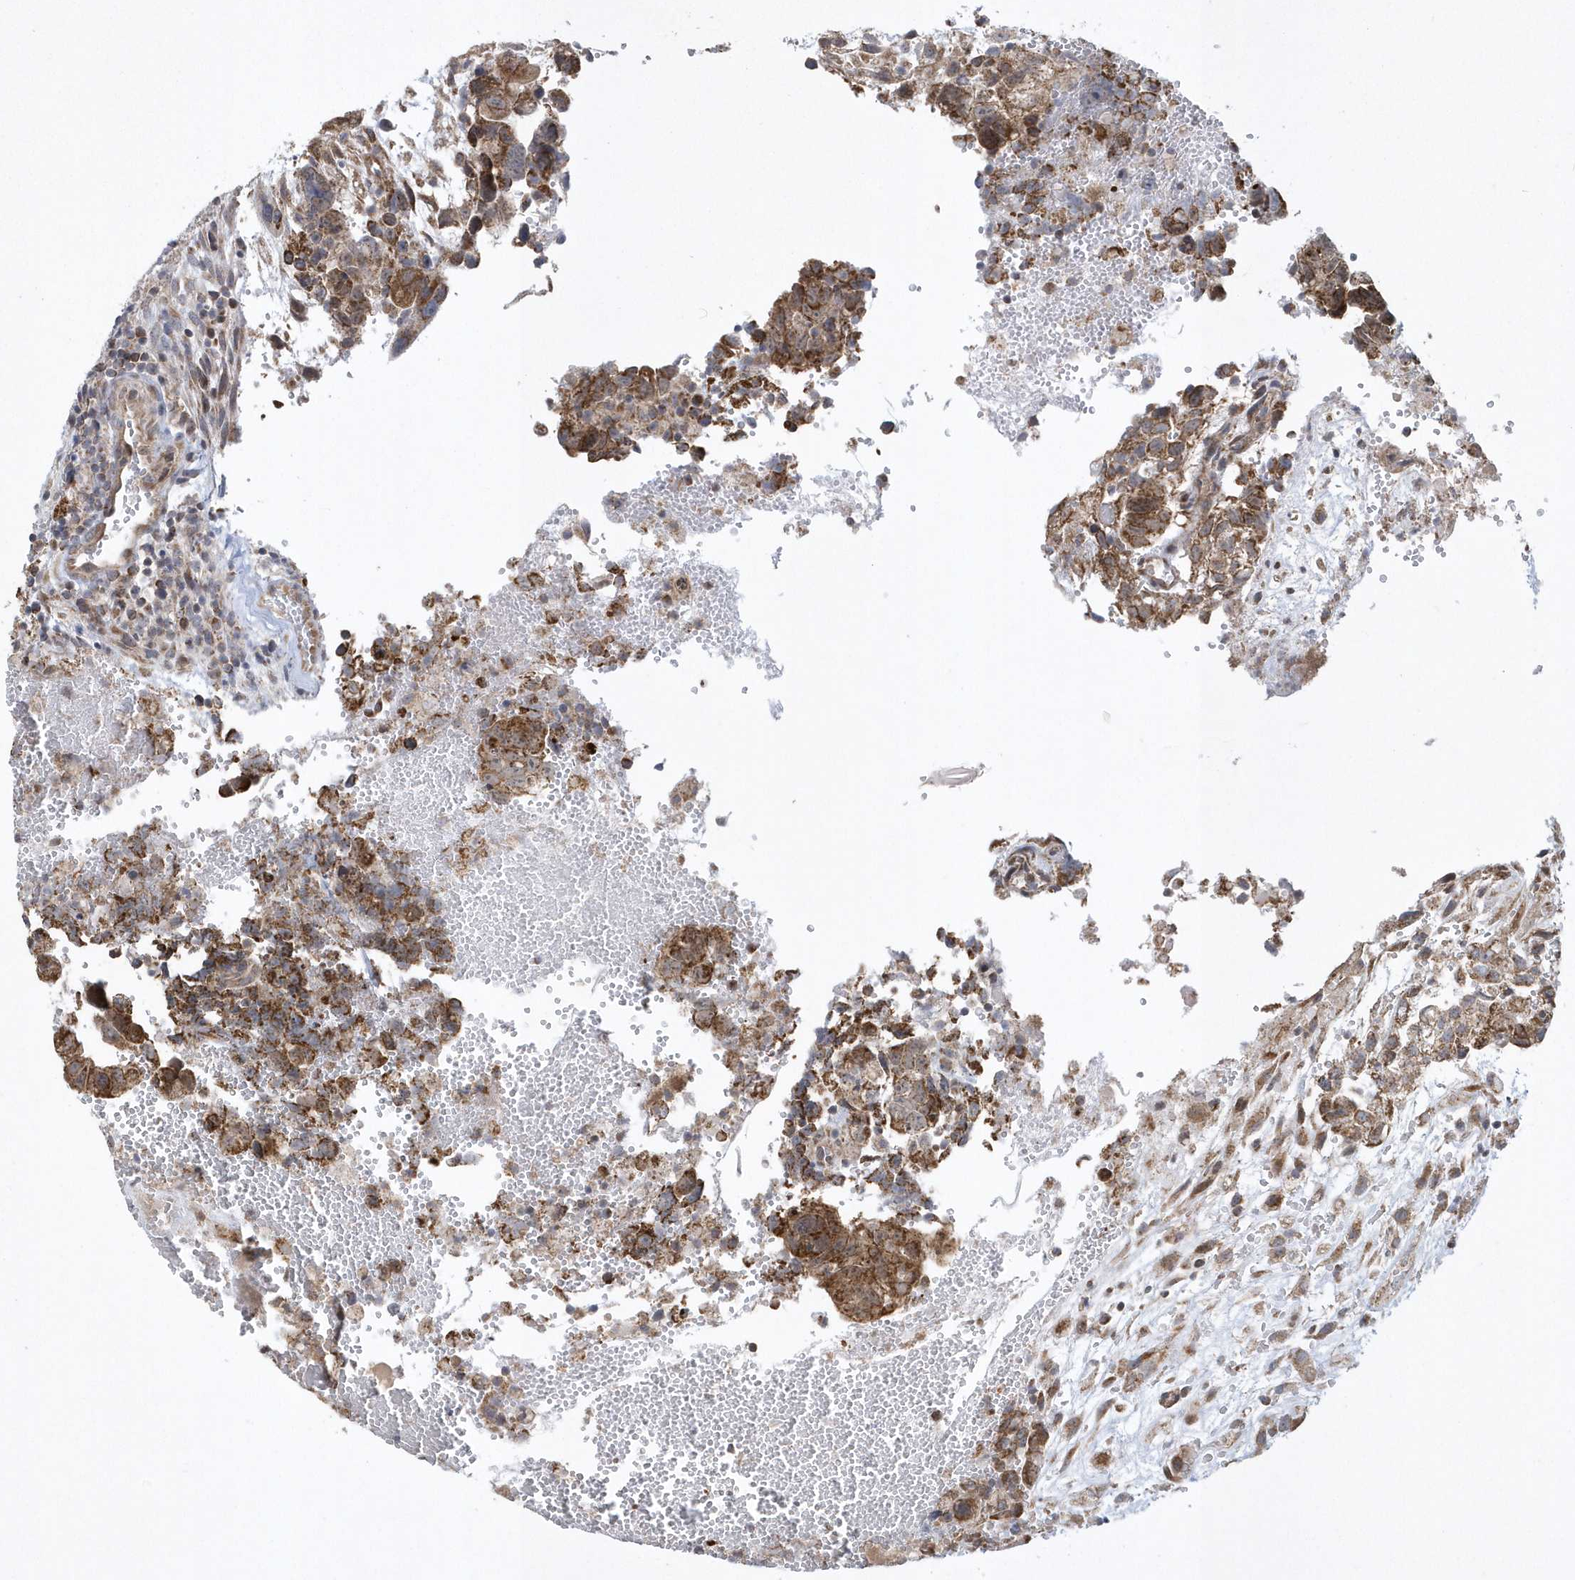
{"staining": {"intensity": "moderate", "quantity": ">75%", "location": "cytoplasmic/membranous"}, "tissue": "testis cancer", "cell_type": "Tumor cells", "image_type": "cancer", "snomed": [{"axis": "morphology", "description": "Carcinoma, Embryonal, NOS"}, {"axis": "topography", "description": "Testis"}], "caption": "Immunohistochemistry of human testis cancer reveals medium levels of moderate cytoplasmic/membranous staining in approximately >75% of tumor cells.", "gene": "SLX9", "patient": {"sex": "male", "age": 37}}